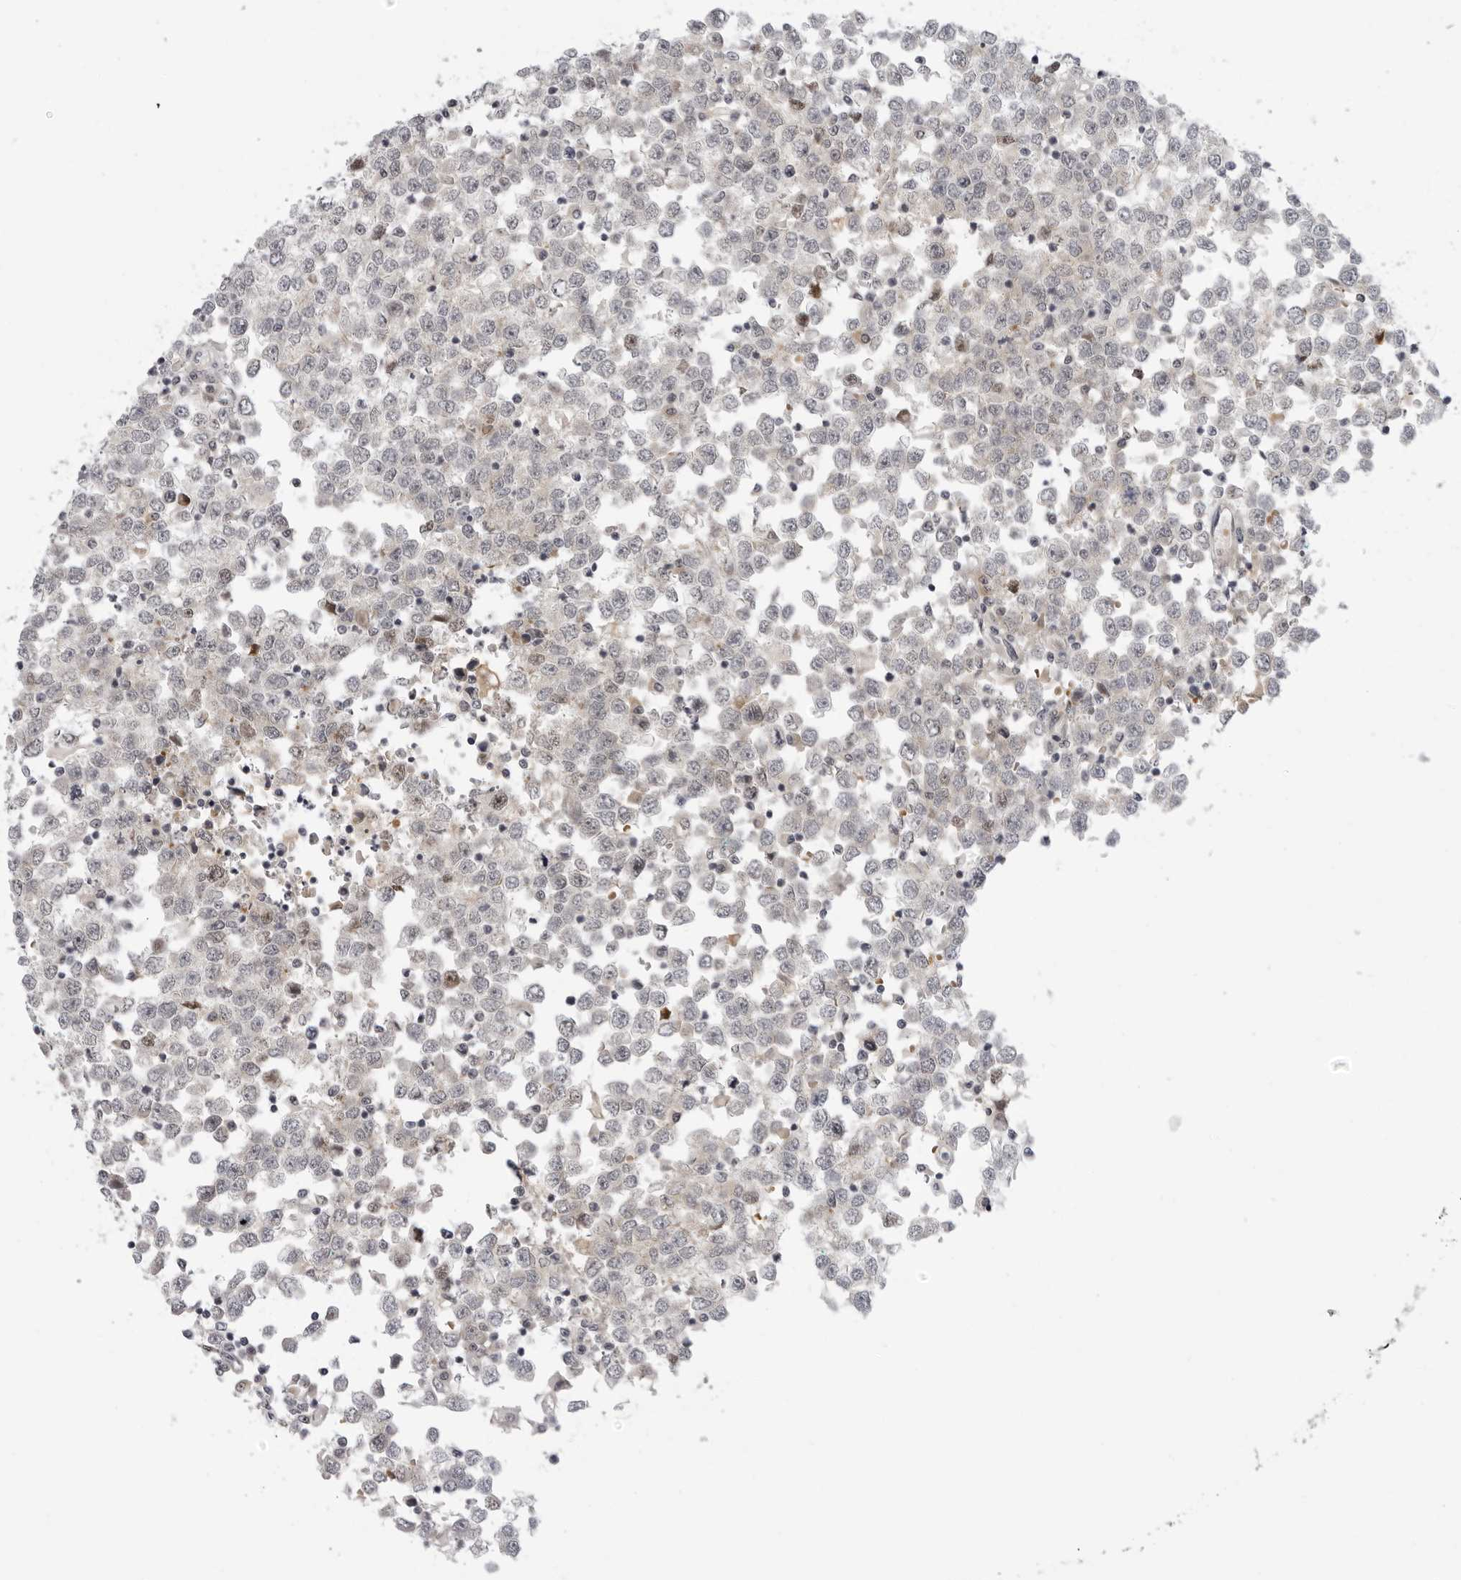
{"staining": {"intensity": "negative", "quantity": "none", "location": "none"}, "tissue": "testis cancer", "cell_type": "Tumor cells", "image_type": "cancer", "snomed": [{"axis": "morphology", "description": "Seminoma, NOS"}, {"axis": "topography", "description": "Testis"}], "caption": "Immunohistochemical staining of seminoma (testis) demonstrates no significant expression in tumor cells.", "gene": "ALPK2", "patient": {"sex": "male", "age": 65}}